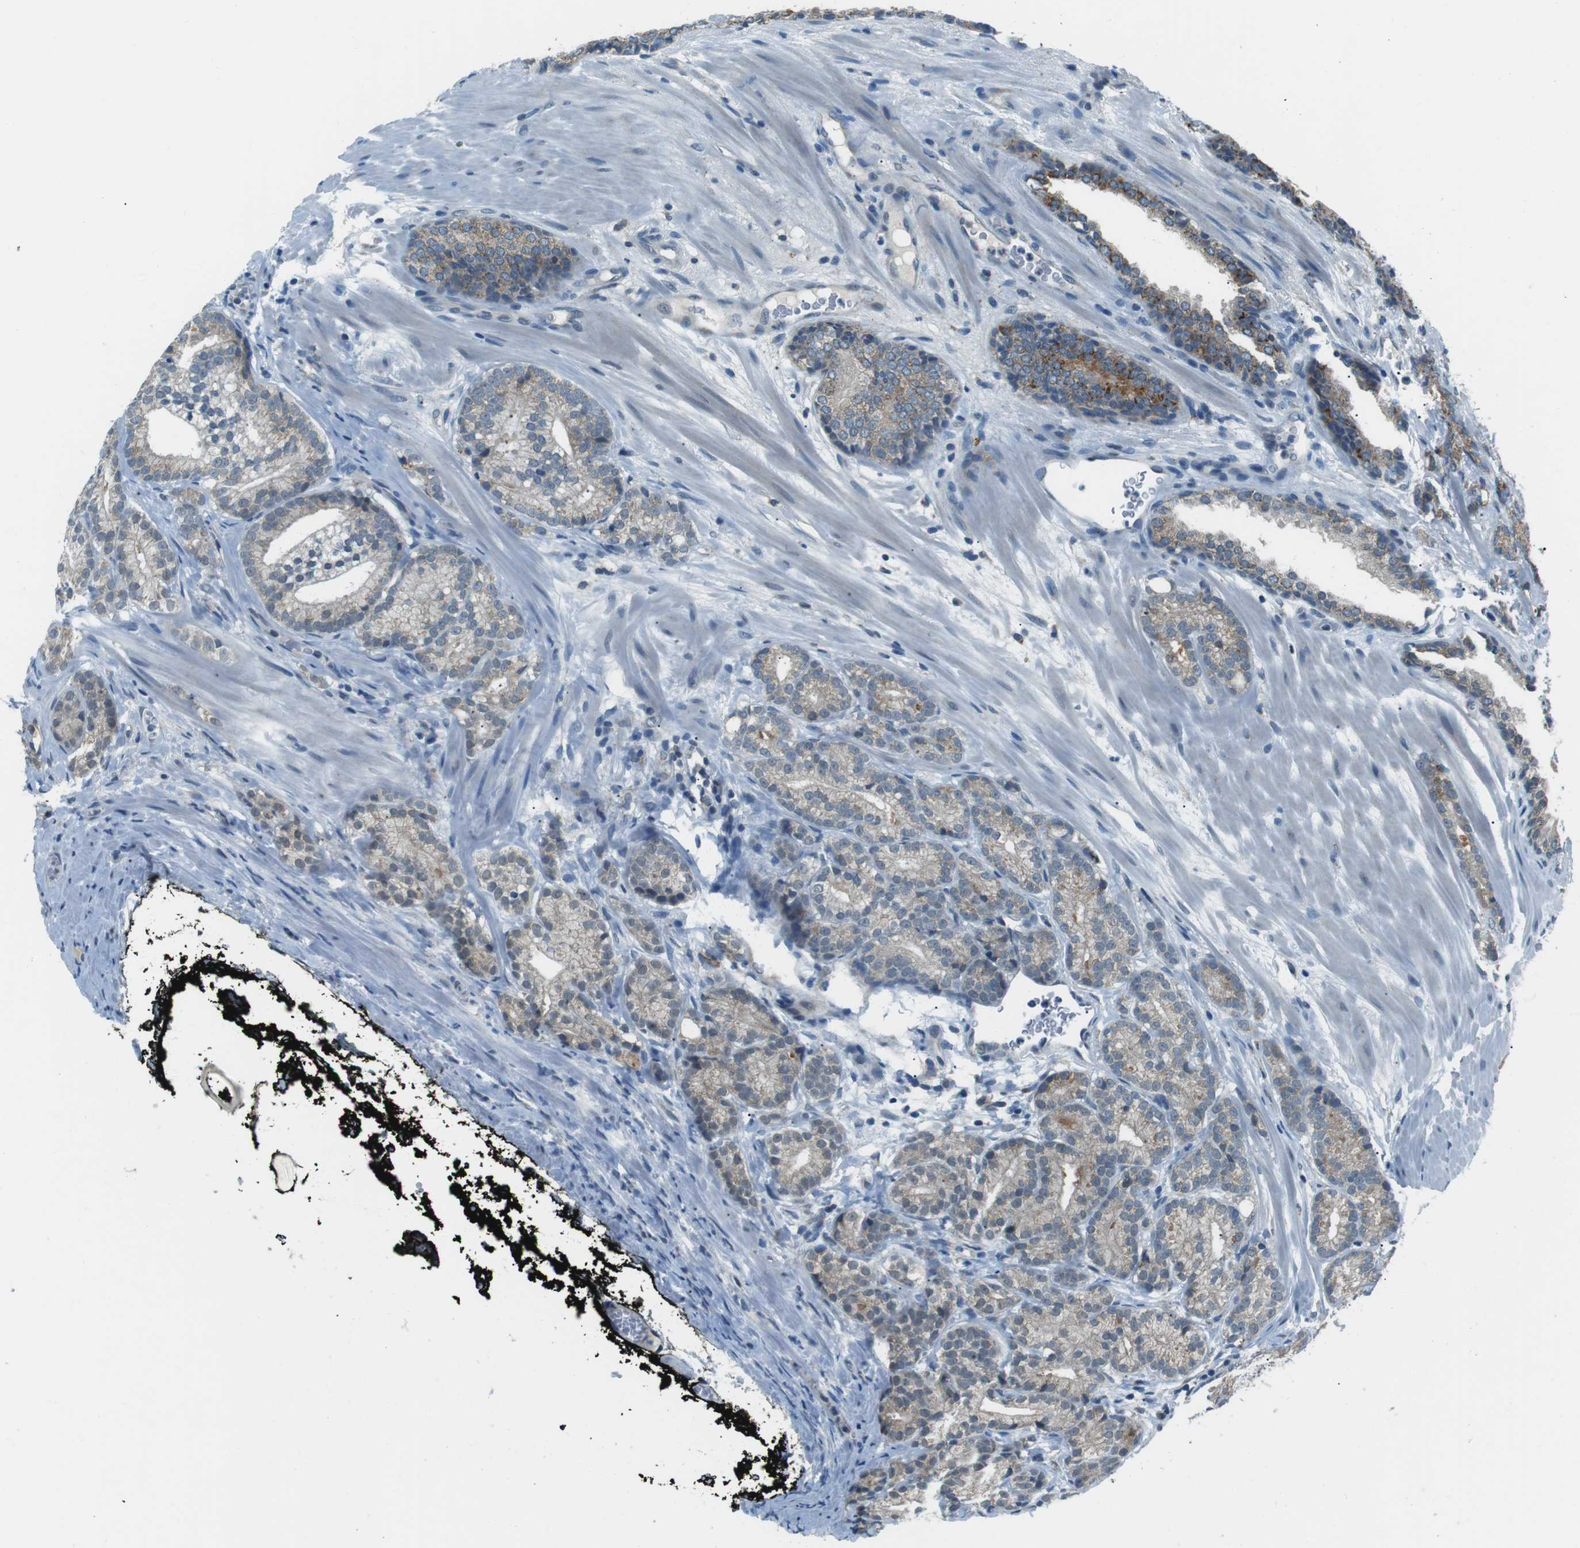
{"staining": {"intensity": "moderate", "quantity": "<25%", "location": "cytoplasmic/membranous"}, "tissue": "prostate cancer", "cell_type": "Tumor cells", "image_type": "cancer", "snomed": [{"axis": "morphology", "description": "Adenocarcinoma, High grade"}, {"axis": "topography", "description": "Prostate"}], "caption": "A brown stain labels moderate cytoplasmic/membranous staining of a protein in prostate high-grade adenocarcinoma tumor cells.", "gene": "FAM3B", "patient": {"sex": "male", "age": 61}}